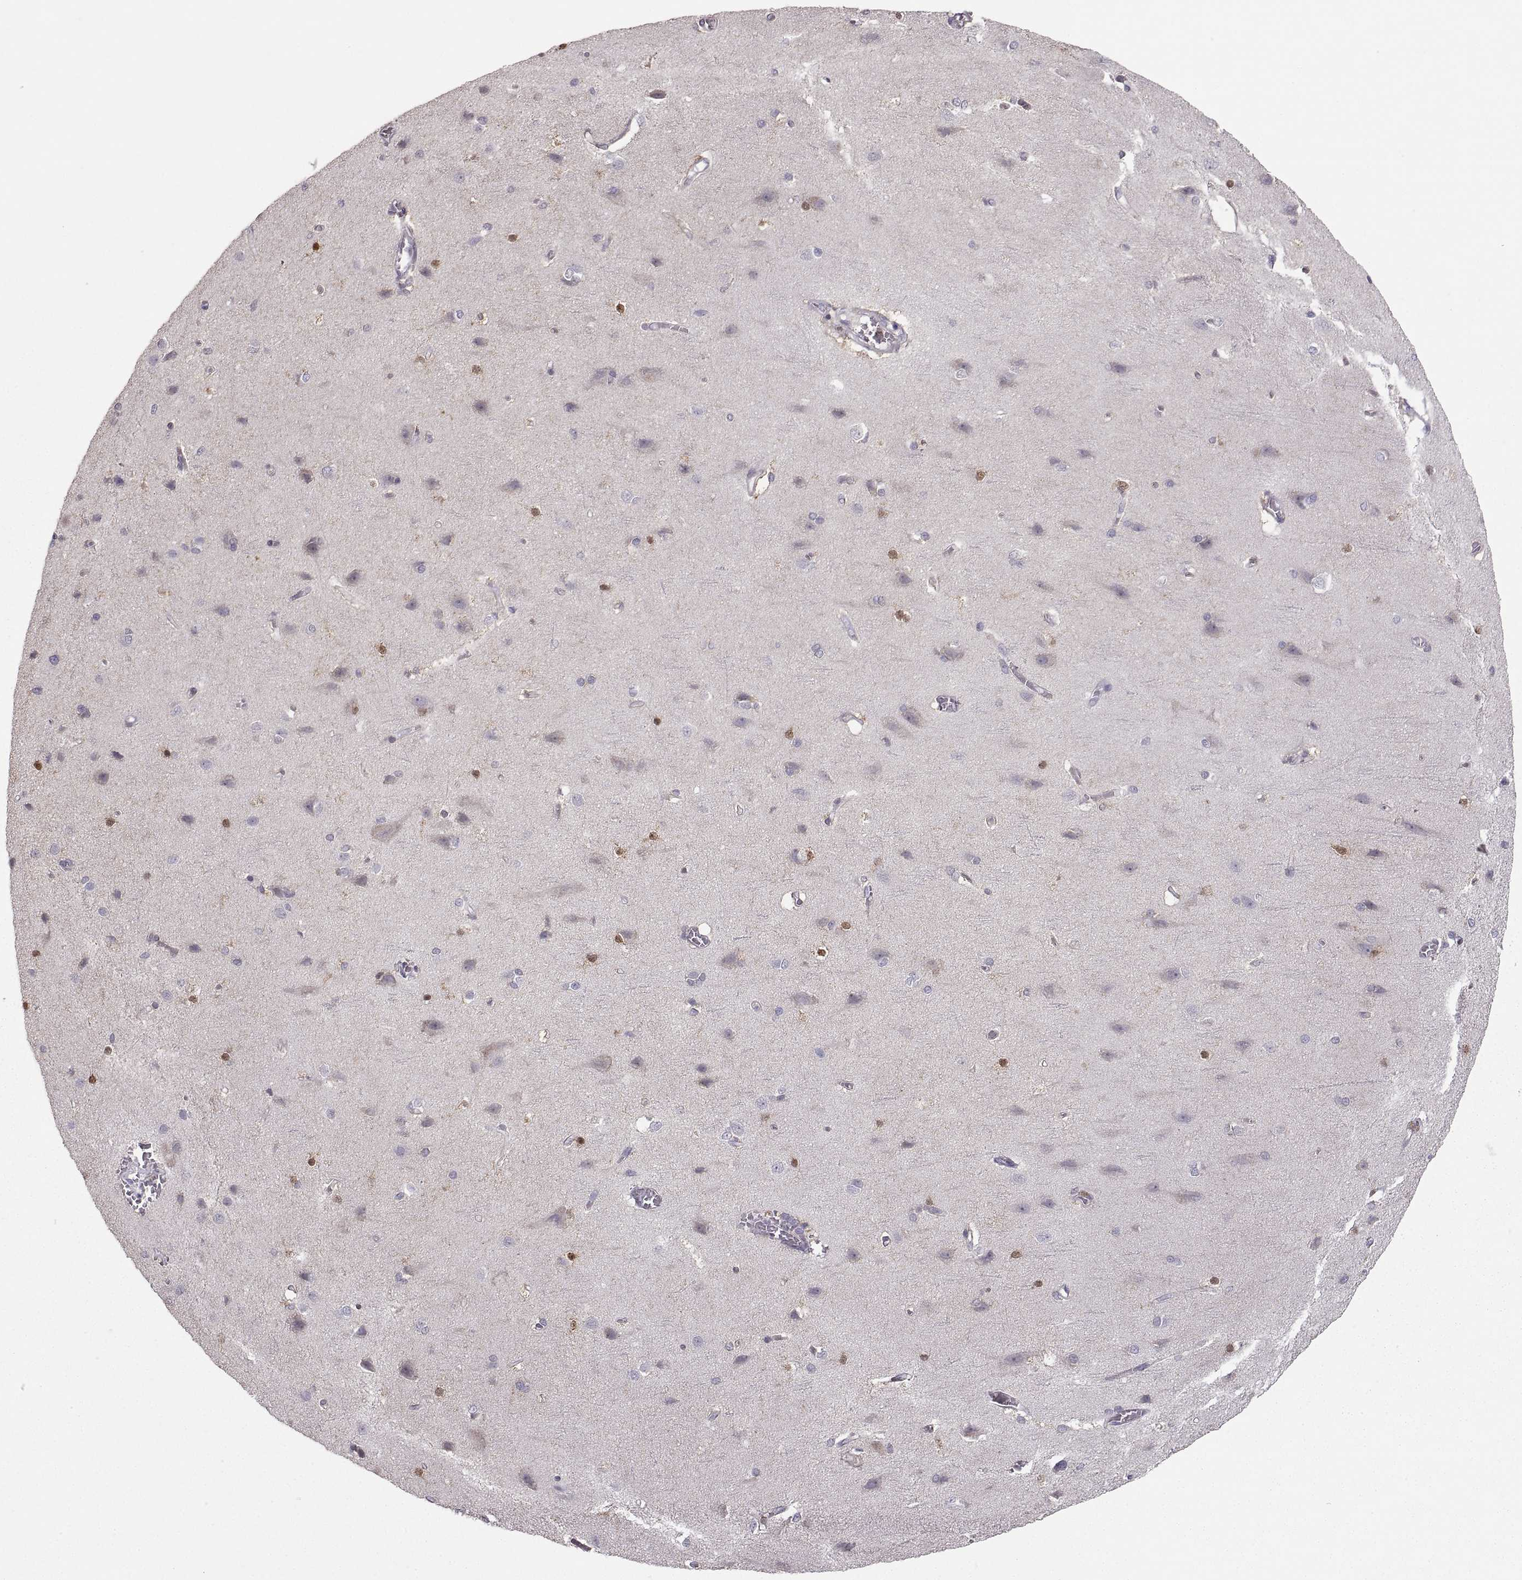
{"staining": {"intensity": "negative", "quantity": "none", "location": "none"}, "tissue": "cerebral cortex", "cell_type": "Endothelial cells", "image_type": "normal", "snomed": [{"axis": "morphology", "description": "Normal tissue, NOS"}, {"axis": "topography", "description": "Cerebral cortex"}], "caption": "Unremarkable cerebral cortex was stained to show a protein in brown. There is no significant positivity in endothelial cells. The staining was performed using DAB (3,3'-diaminobenzidine) to visualize the protein expression in brown, while the nuclei were stained in blue with hematoxylin (Magnification: 20x).", "gene": "EZR", "patient": {"sex": "male", "age": 37}}